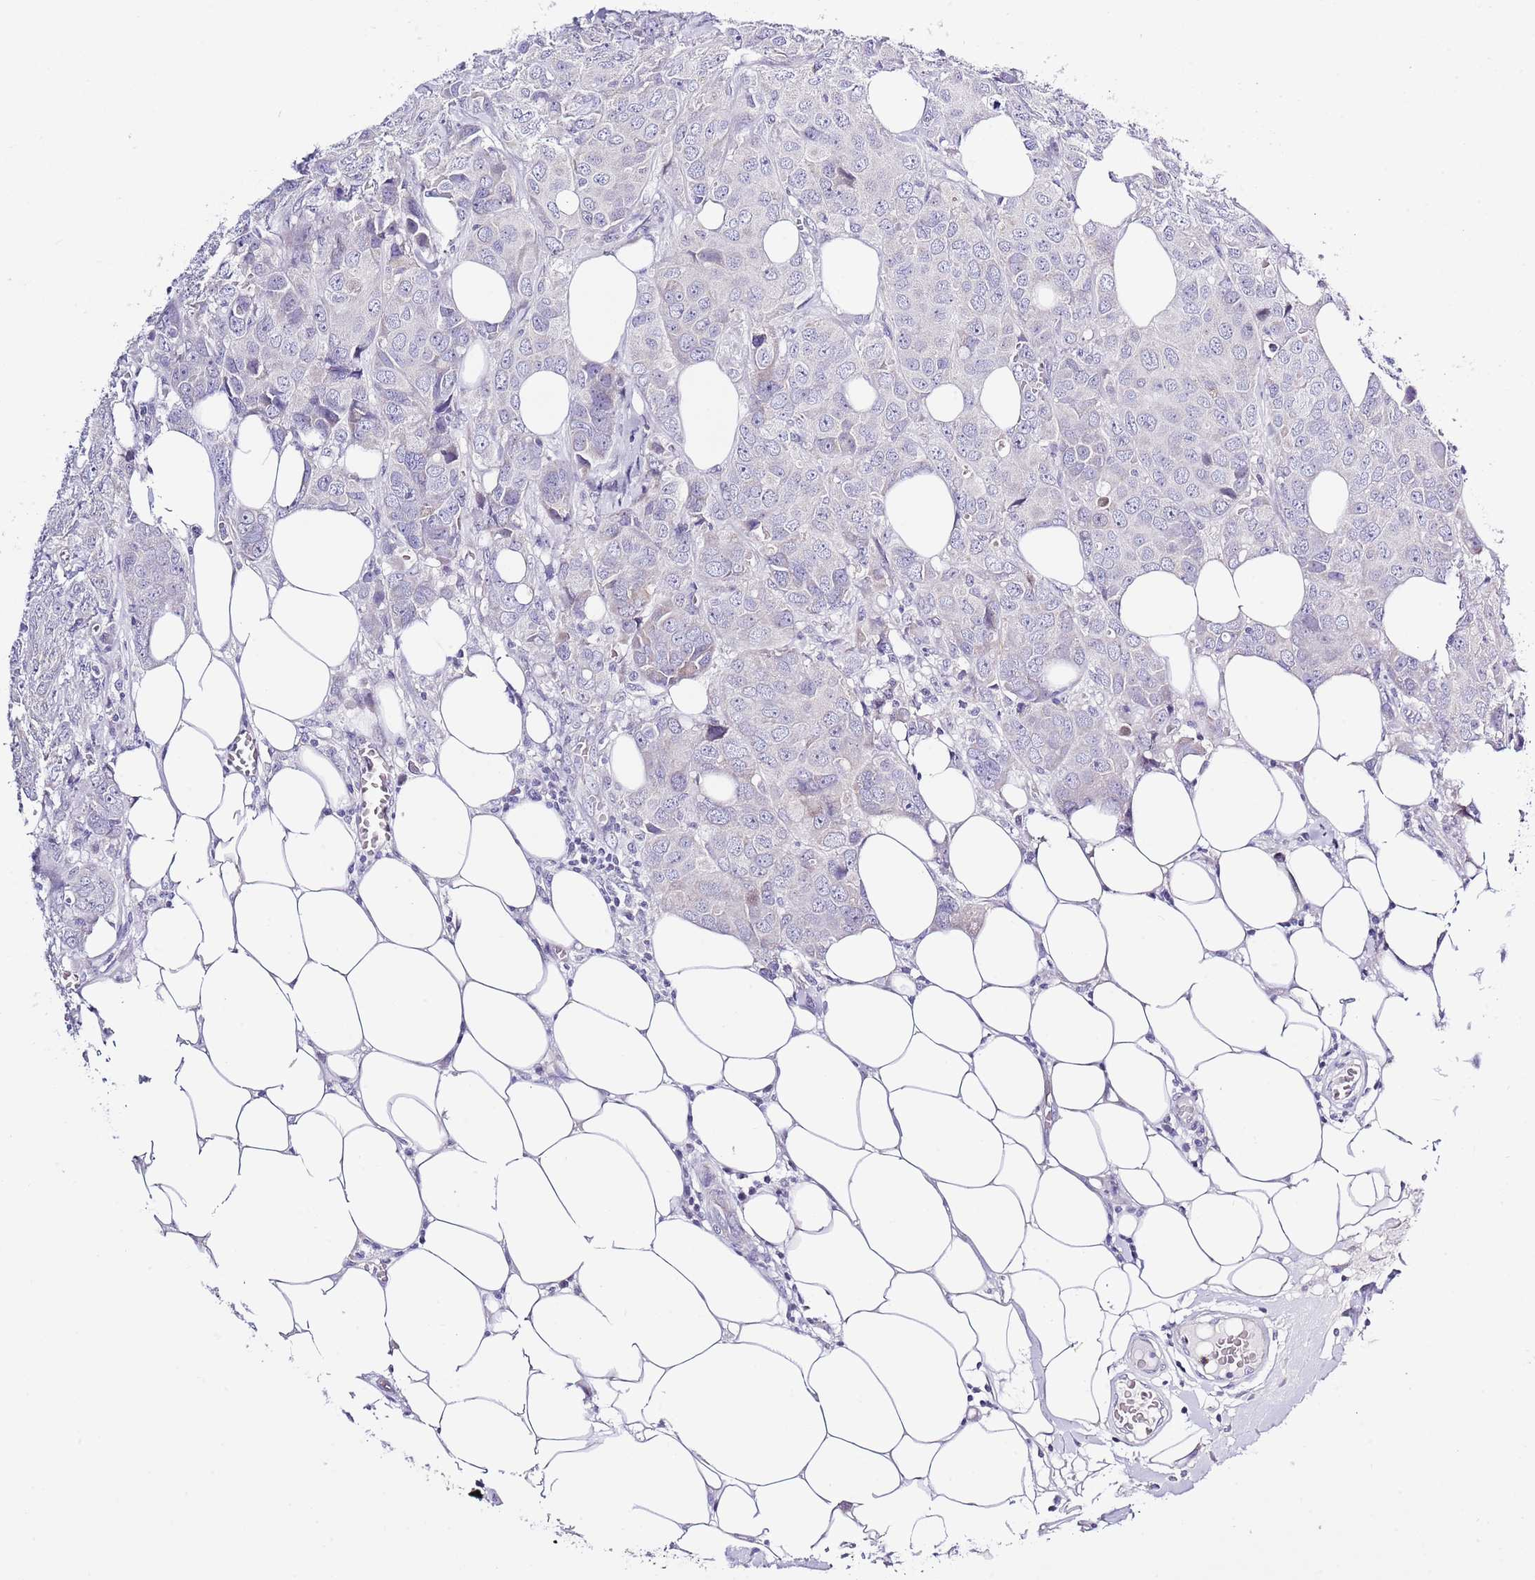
{"staining": {"intensity": "negative", "quantity": "none", "location": "none"}, "tissue": "breast cancer", "cell_type": "Tumor cells", "image_type": "cancer", "snomed": [{"axis": "morphology", "description": "Duct carcinoma"}, {"axis": "topography", "description": "Breast"}], "caption": "Tumor cells show no significant protein staining in infiltrating ductal carcinoma (breast).", "gene": "NET1", "patient": {"sex": "female", "age": 43}}